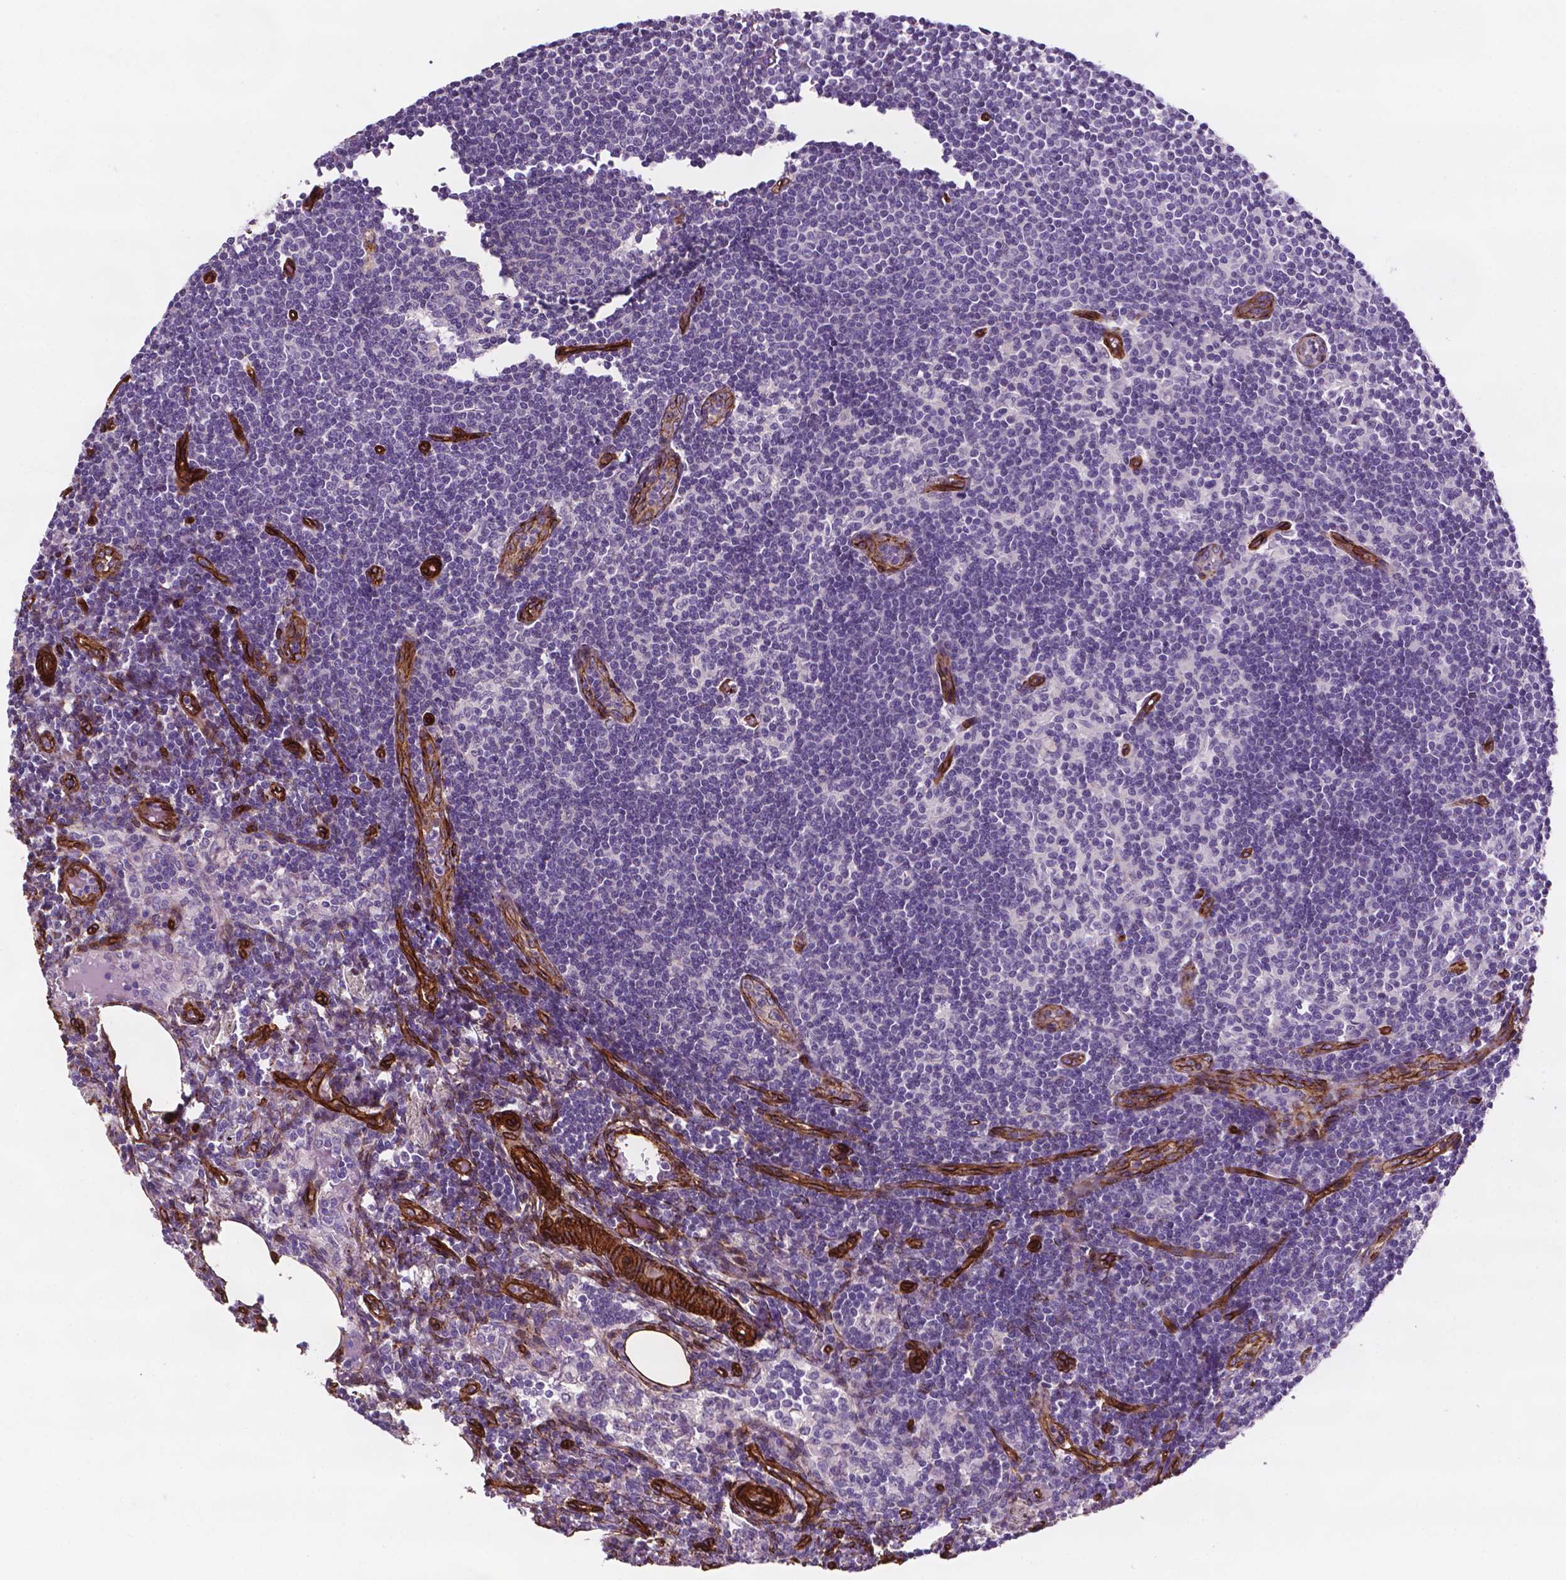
{"staining": {"intensity": "negative", "quantity": "none", "location": "none"}, "tissue": "lymph node", "cell_type": "Germinal center cells", "image_type": "normal", "snomed": [{"axis": "morphology", "description": "Normal tissue, NOS"}, {"axis": "topography", "description": "Lymph node"}], "caption": "DAB immunohistochemical staining of normal lymph node displays no significant expression in germinal center cells.", "gene": "EGFL8", "patient": {"sex": "female", "age": 69}}